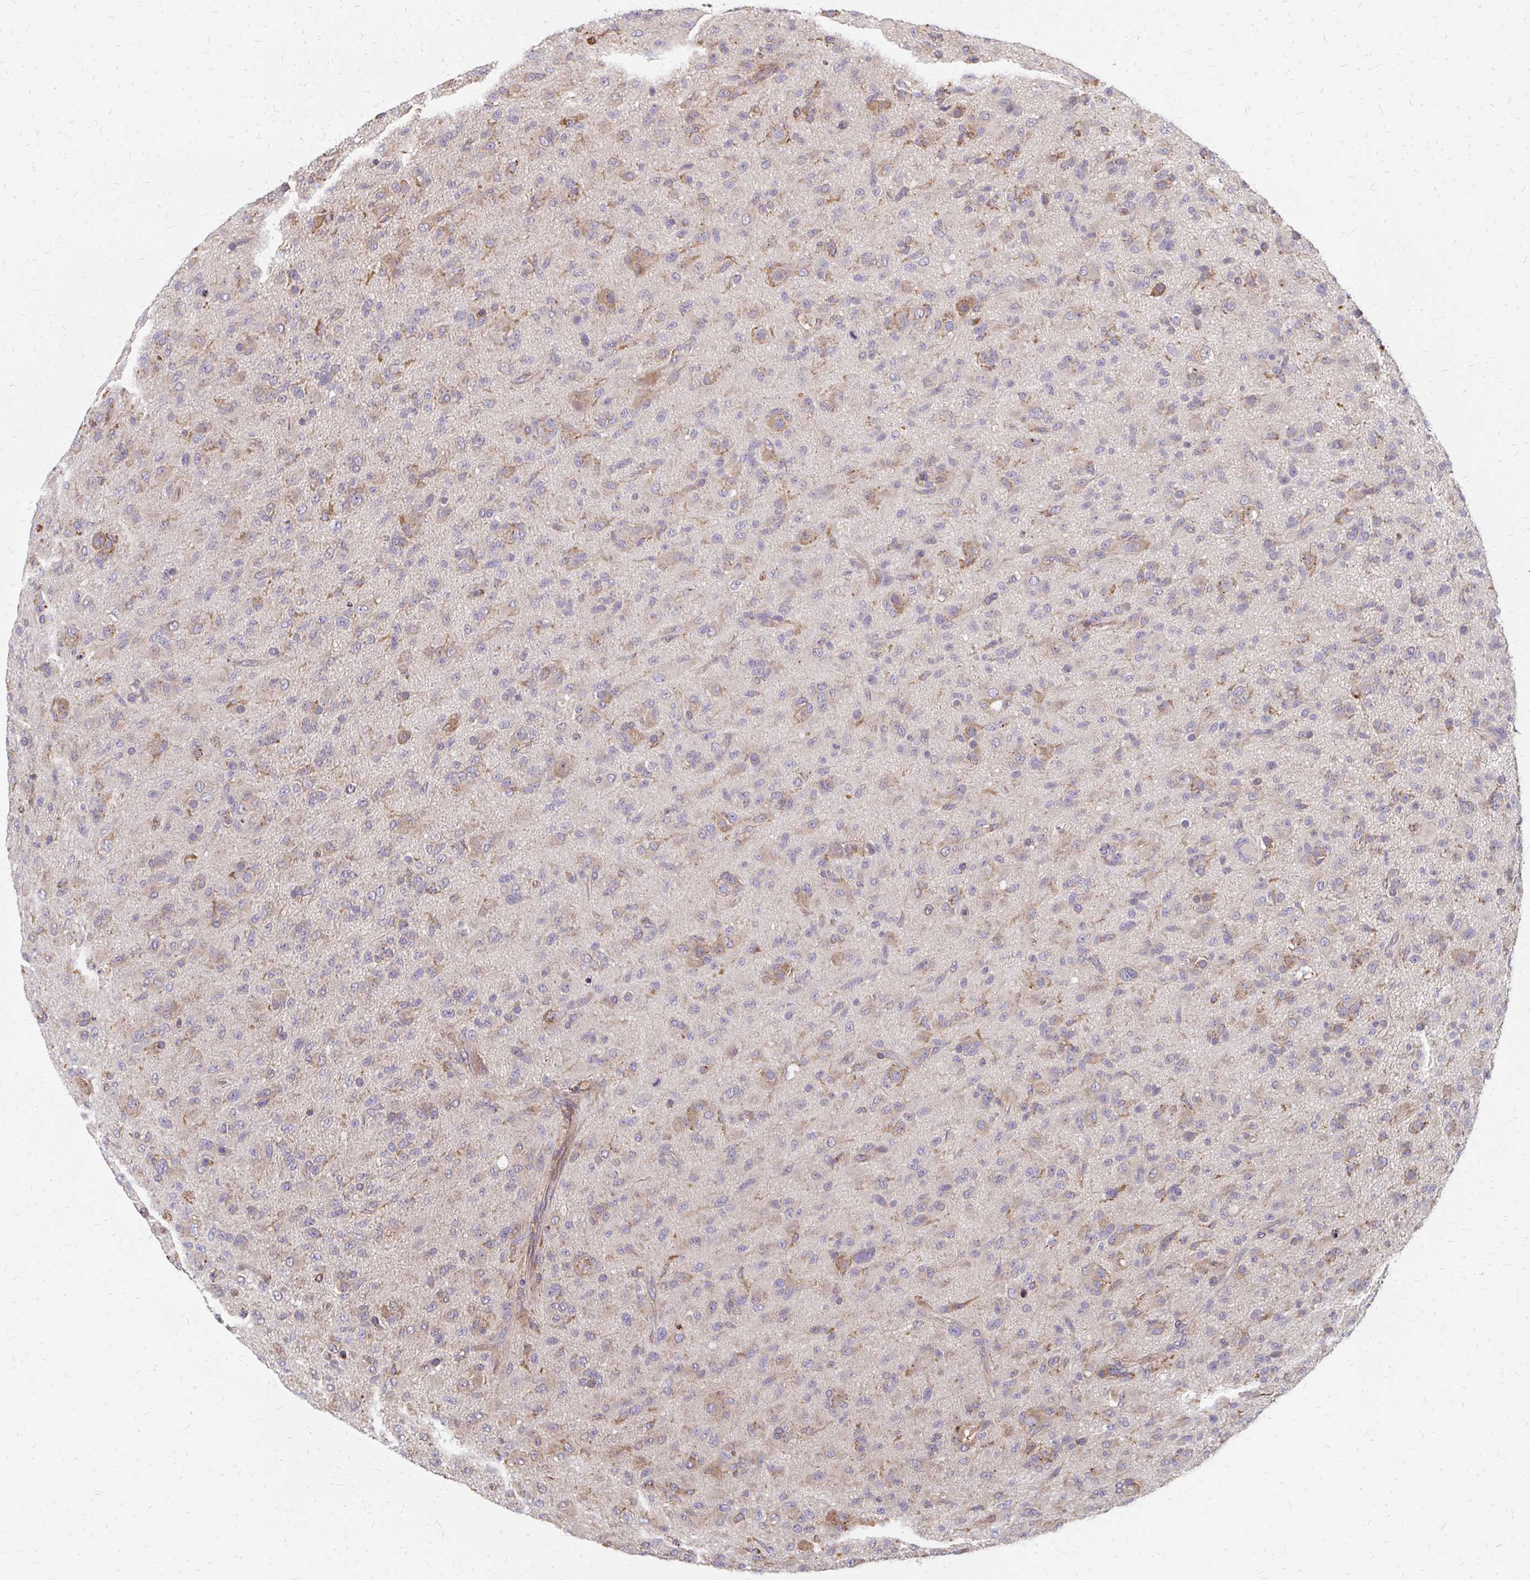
{"staining": {"intensity": "weak", "quantity": "<25%", "location": "cytoplasmic/membranous"}, "tissue": "glioma", "cell_type": "Tumor cells", "image_type": "cancer", "snomed": [{"axis": "morphology", "description": "Glioma, malignant, Low grade"}, {"axis": "topography", "description": "Brain"}], "caption": "DAB immunohistochemical staining of human malignant glioma (low-grade) displays no significant expression in tumor cells. The staining is performed using DAB brown chromogen with nuclei counter-stained in using hematoxylin.", "gene": "PPP1R13L", "patient": {"sex": "male", "age": 65}}